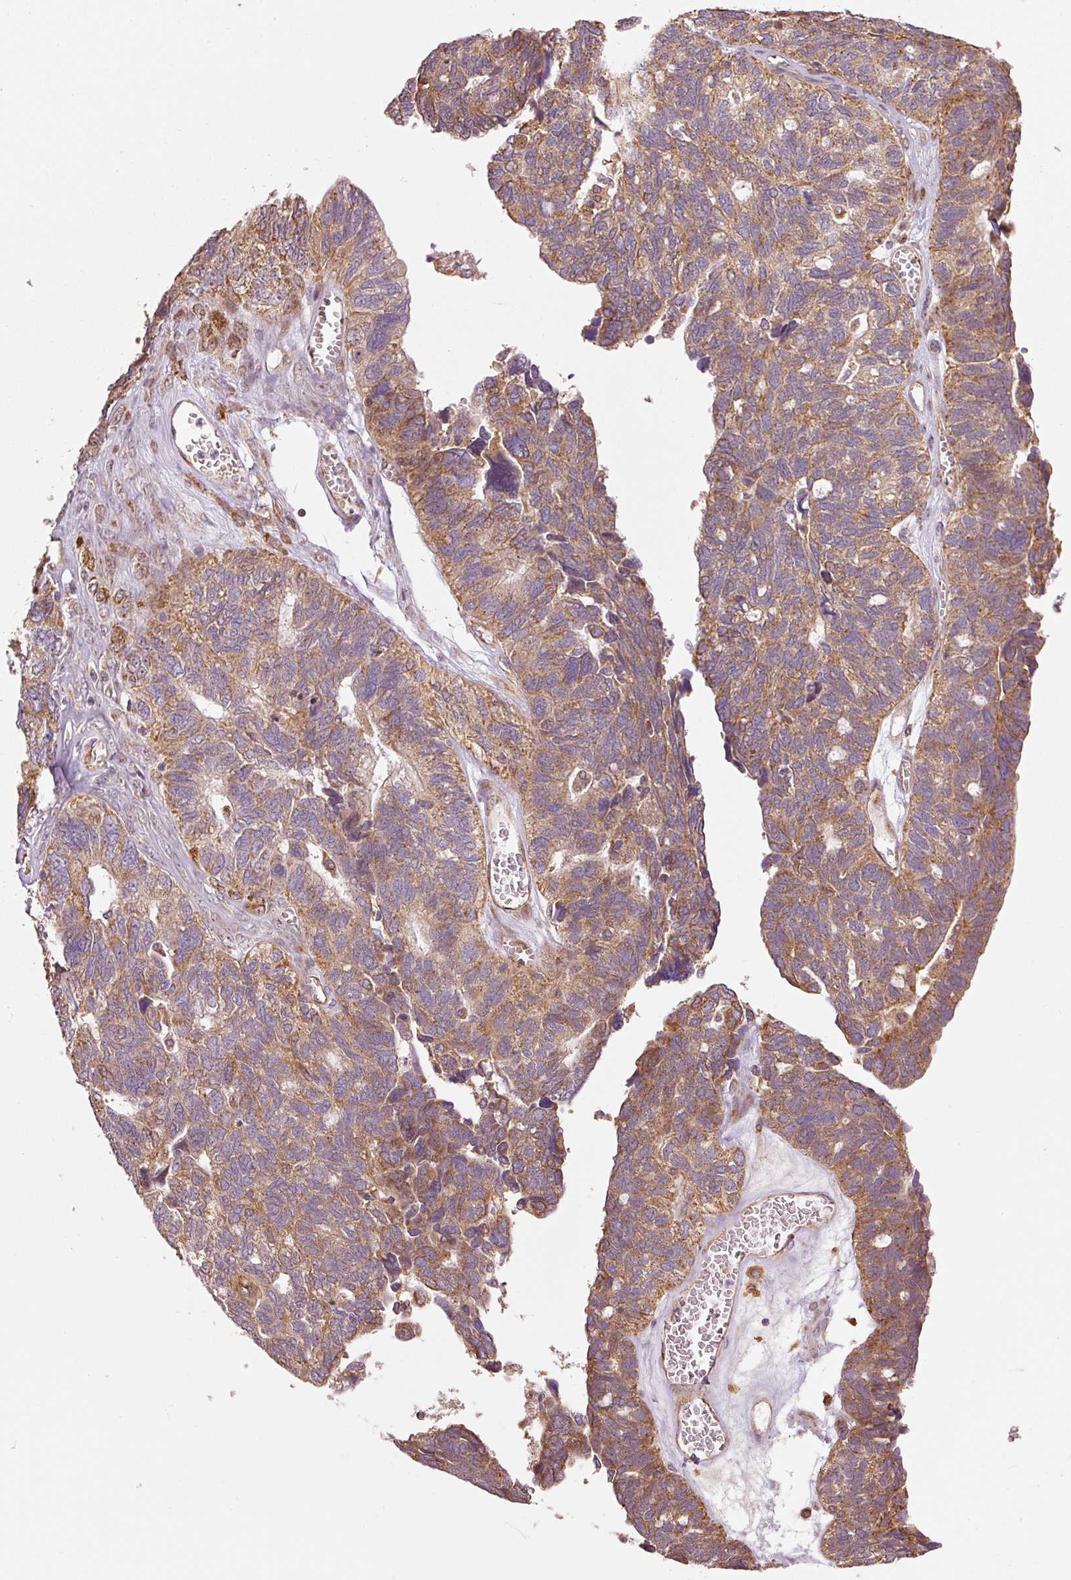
{"staining": {"intensity": "moderate", "quantity": ">75%", "location": "cytoplasmic/membranous"}, "tissue": "ovarian cancer", "cell_type": "Tumor cells", "image_type": "cancer", "snomed": [{"axis": "morphology", "description": "Cystadenocarcinoma, serous, NOS"}, {"axis": "topography", "description": "Ovary"}], "caption": "Immunohistochemical staining of human ovarian cancer (serous cystadenocarcinoma) displays medium levels of moderate cytoplasmic/membranous protein expression in approximately >75% of tumor cells. (DAB (3,3'-diaminobenzidine) = brown stain, brightfield microscopy at high magnification).", "gene": "MTHFD1L", "patient": {"sex": "female", "age": 79}}